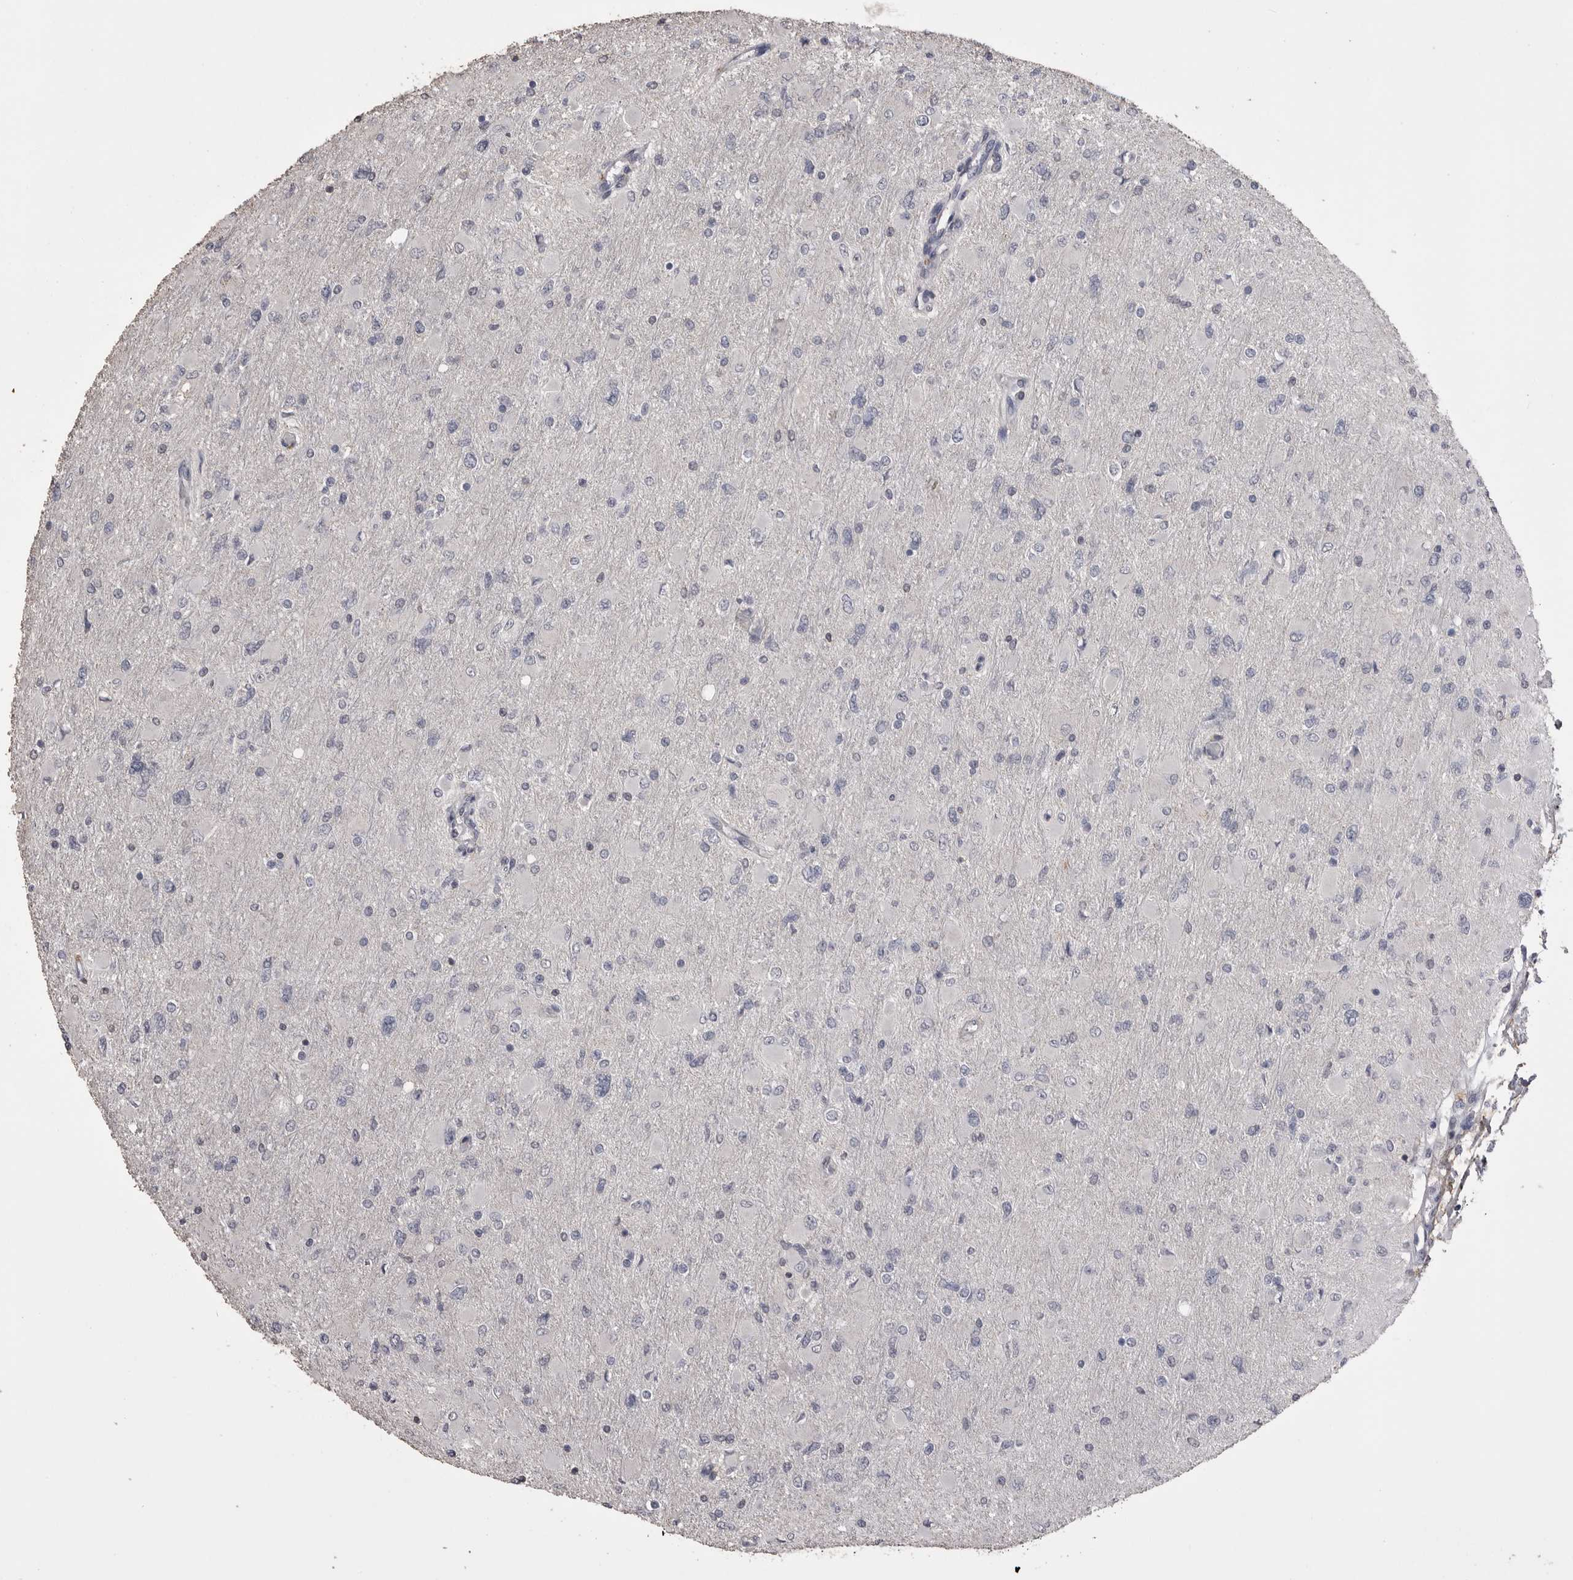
{"staining": {"intensity": "negative", "quantity": "none", "location": "none"}, "tissue": "glioma", "cell_type": "Tumor cells", "image_type": "cancer", "snomed": [{"axis": "morphology", "description": "Glioma, malignant, High grade"}, {"axis": "topography", "description": "Cerebral cortex"}], "caption": "High magnification brightfield microscopy of glioma stained with DAB (3,3'-diaminobenzidine) (brown) and counterstained with hematoxylin (blue): tumor cells show no significant expression.", "gene": "MMP7", "patient": {"sex": "female", "age": 36}}